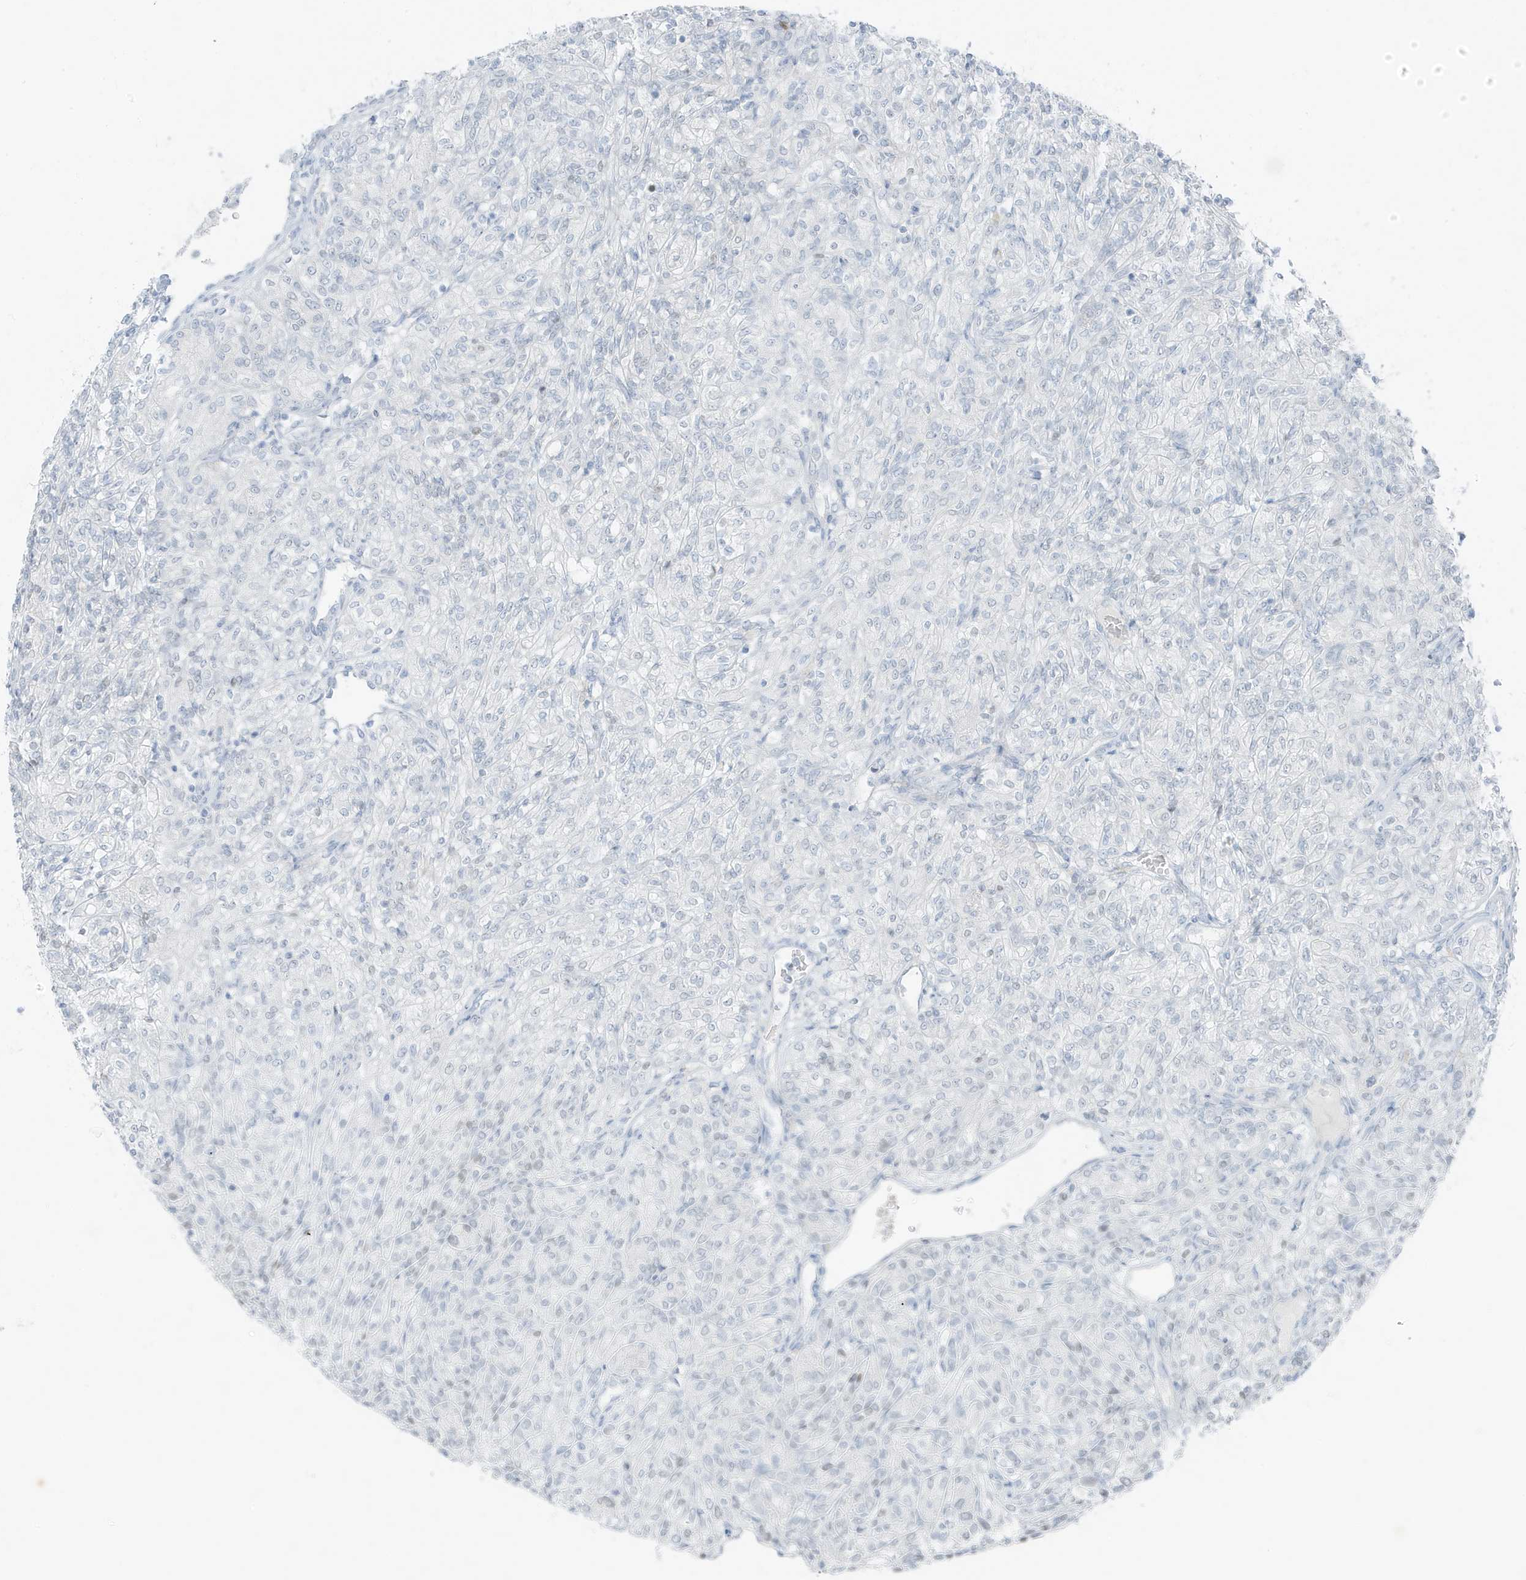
{"staining": {"intensity": "negative", "quantity": "none", "location": "none"}, "tissue": "renal cancer", "cell_type": "Tumor cells", "image_type": "cancer", "snomed": [{"axis": "morphology", "description": "Adenocarcinoma, NOS"}, {"axis": "topography", "description": "Kidney"}], "caption": "Protein analysis of renal cancer (adenocarcinoma) exhibits no significant staining in tumor cells. Nuclei are stained in blue.", "gene": "ZFP64", "patient": {"sex": "male", "age": 77}}